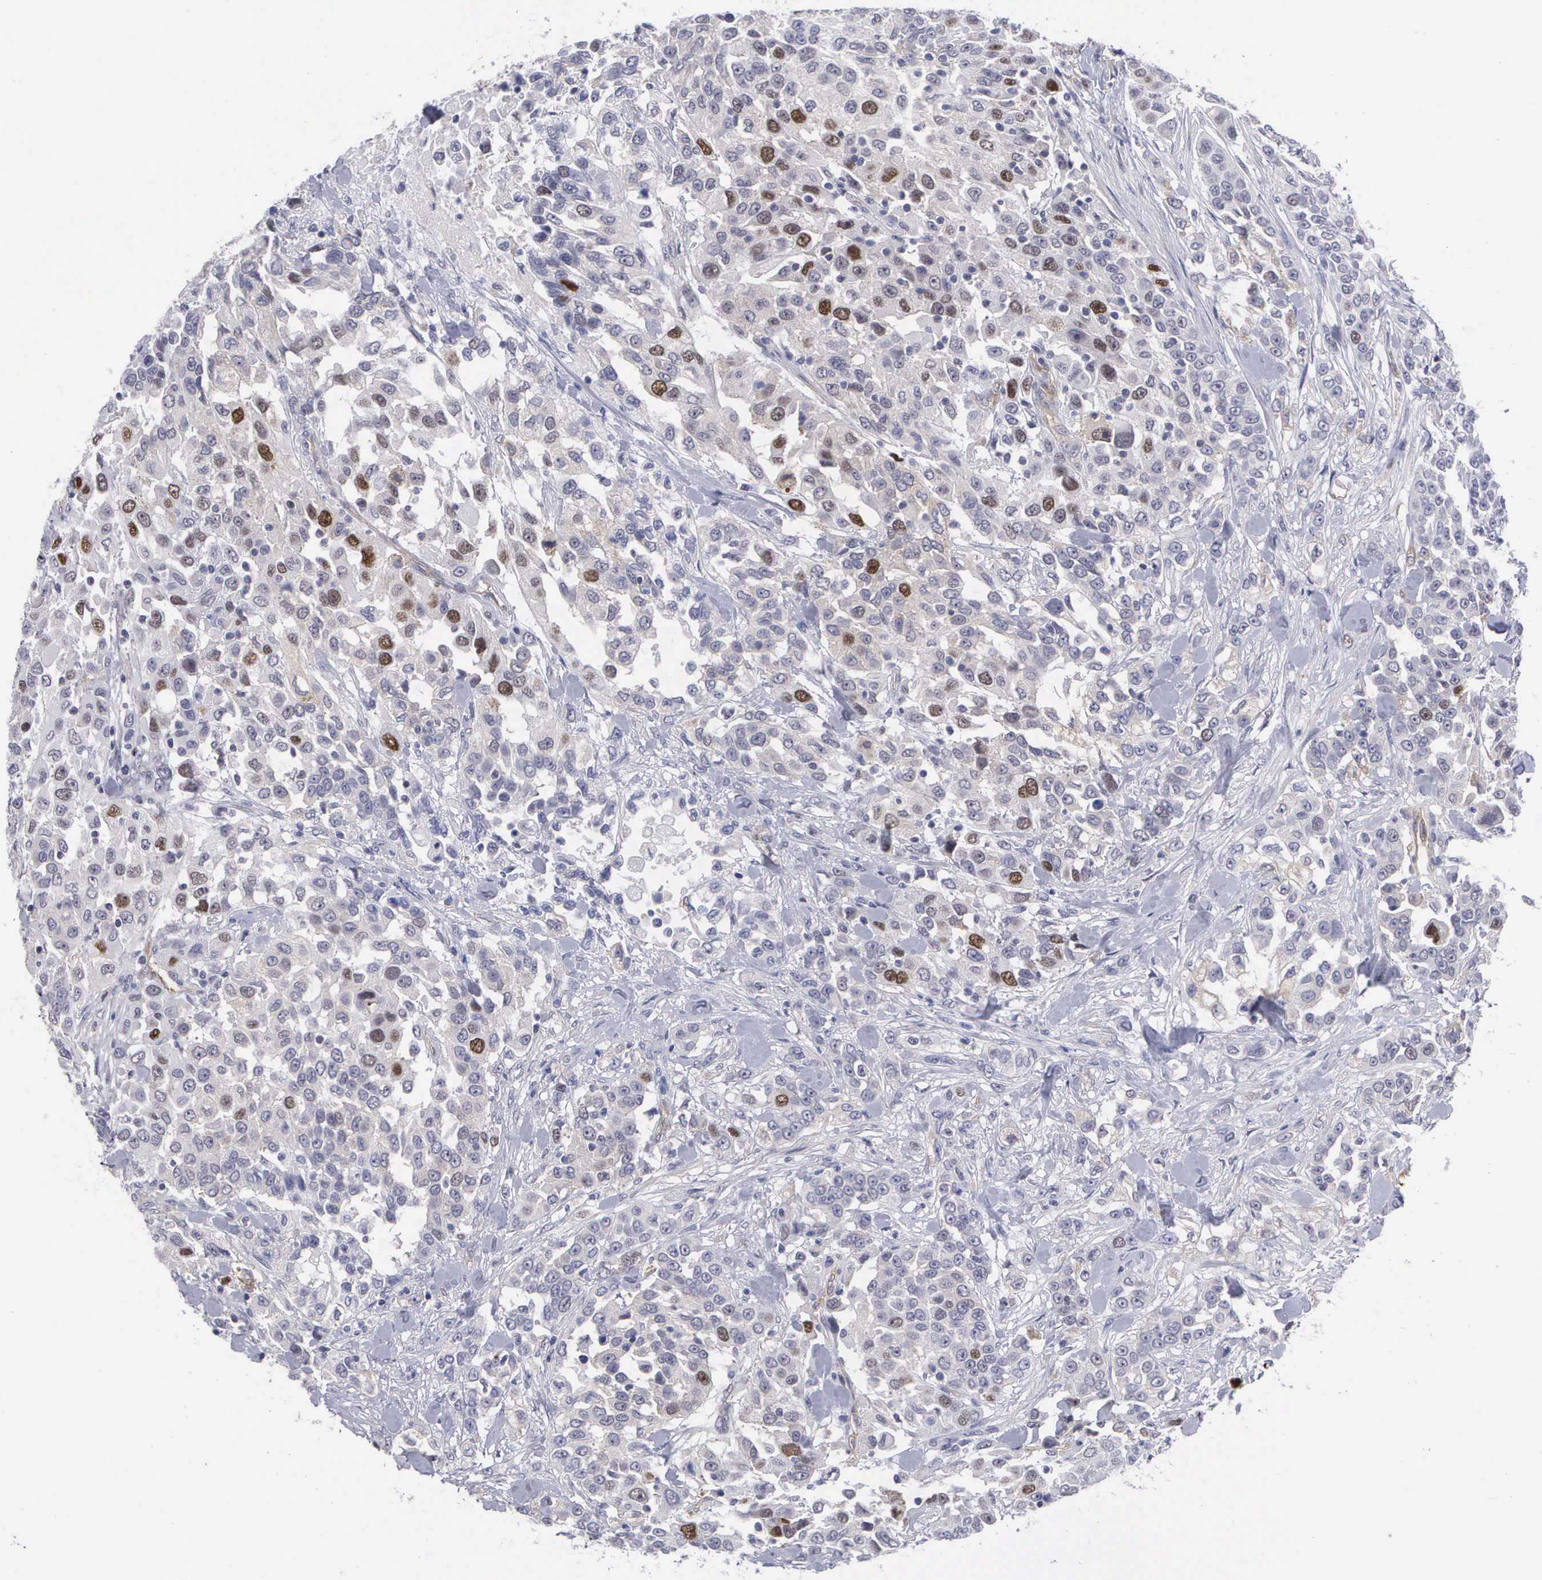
{"staining": {"intensity": "moderate", "quantity": "<25%", "location": "cytoplasmic/membranous,nuclear"}, "tissue": "urothelial cancer", "cell_type": "Tumor cells", "image_type": "cancer", "snomed": [{"axis": "morphology", "description": "Urothelial carcinoma, High grade"}, {"axis": "topography", "description": "Urinary bladder"}], "caption": "Tumor cells reveal low levels of moderate cytoplasmic/membranous and nuclear expression in about <25% of cells in high-grade urothelial carcinoma.", "gene": "MAST4", "patient": {"sex": "female", "age": 80}}